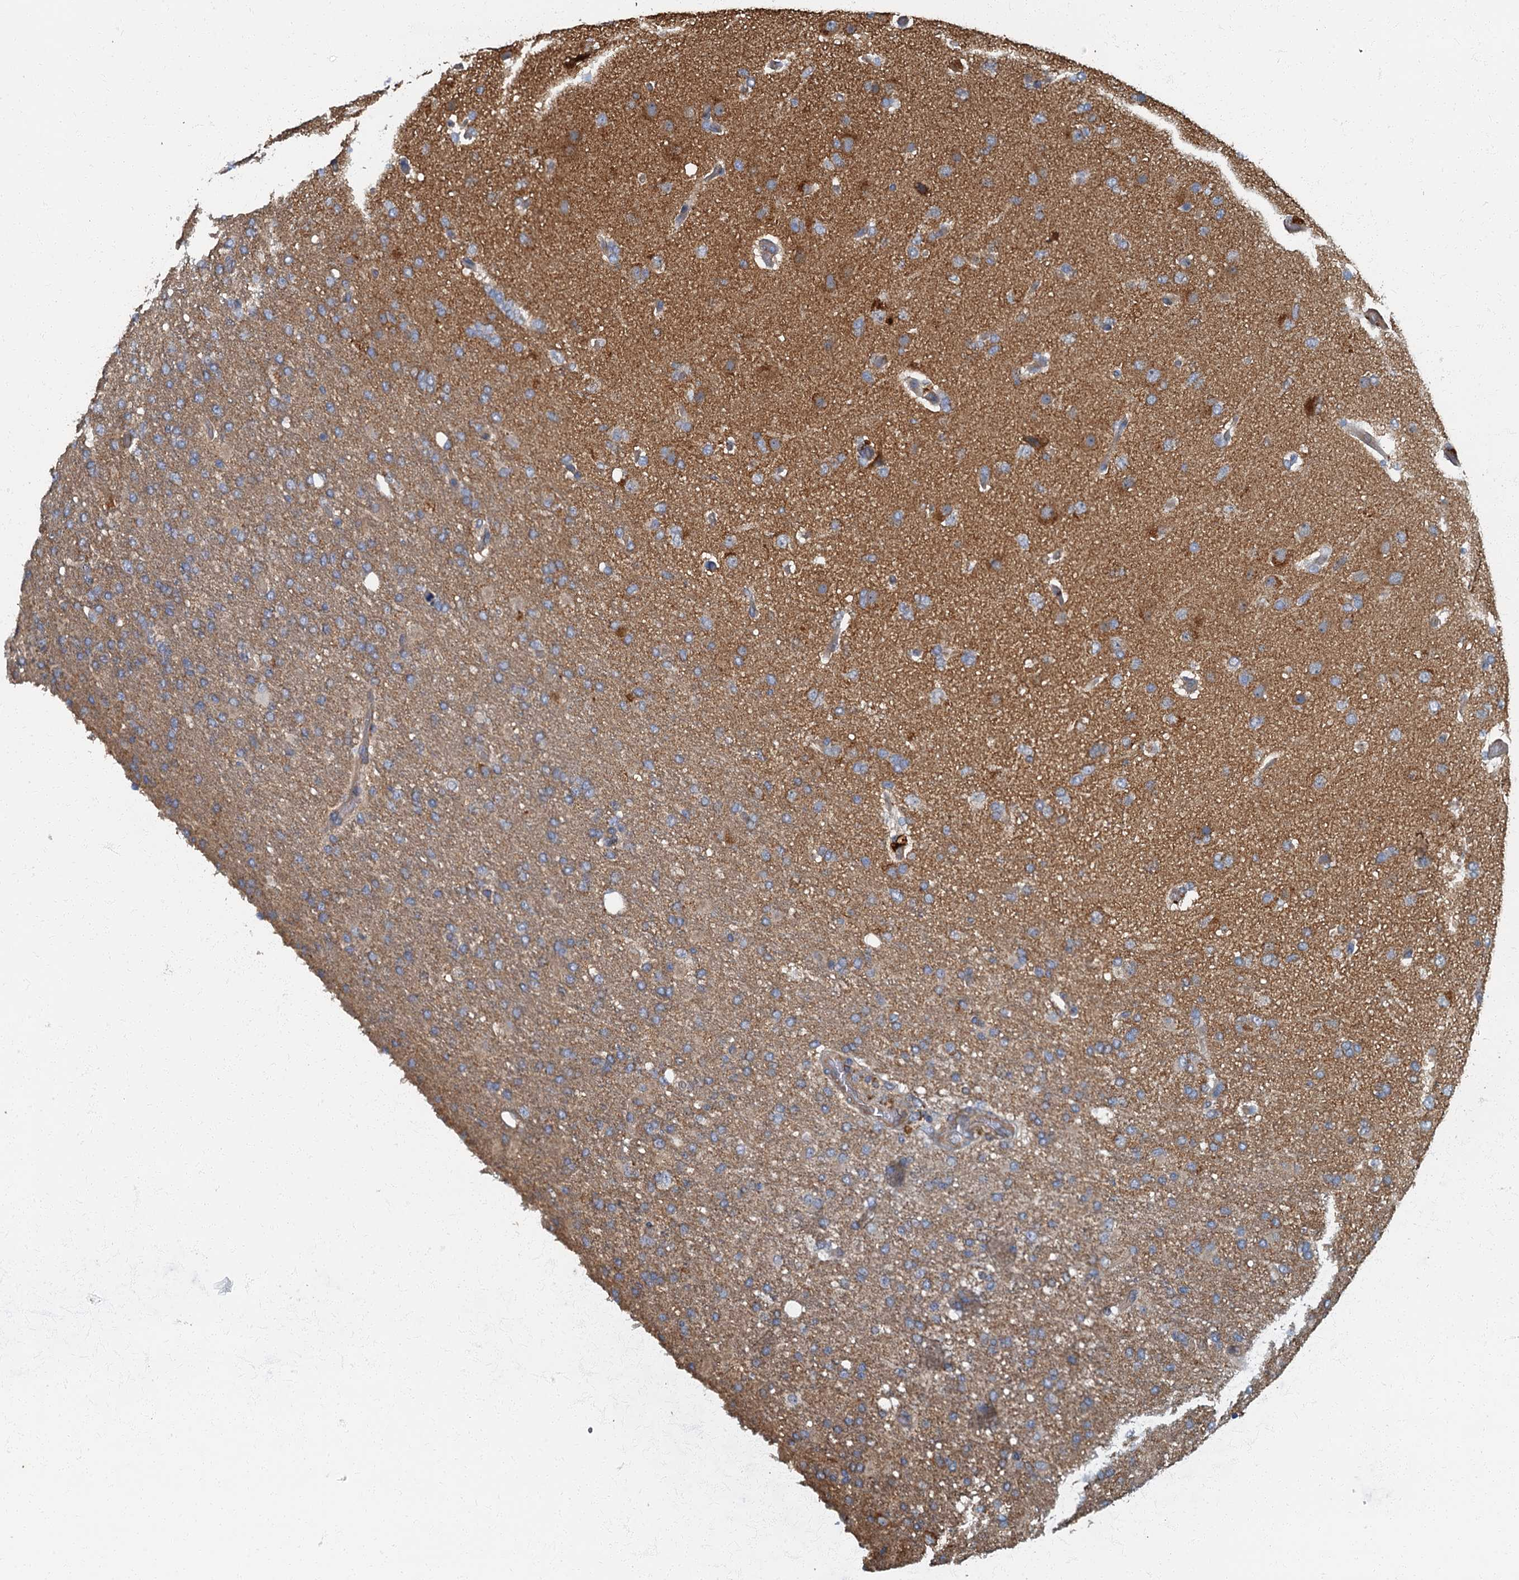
{"staining": {"intensity": "moderate", "quantity": ">75%", "location": "cytoplasmic/membranous"}, "tissue": "glioma", "cell_type": "Tumor cells", "image_type": "cancer", "snomed": [{"axis": "morphology", "description": "Glioma, malignant, High grade"}, {"axis": "topography", "description": "Brain"}], "caption": "Malignant high-grade glioma tissue demonstrates moderate cytoplasmic/membranous expression in approximately >75% of tumor cells", "gene": "ARL11", "patient": {"sex": "female", "age": 74}}